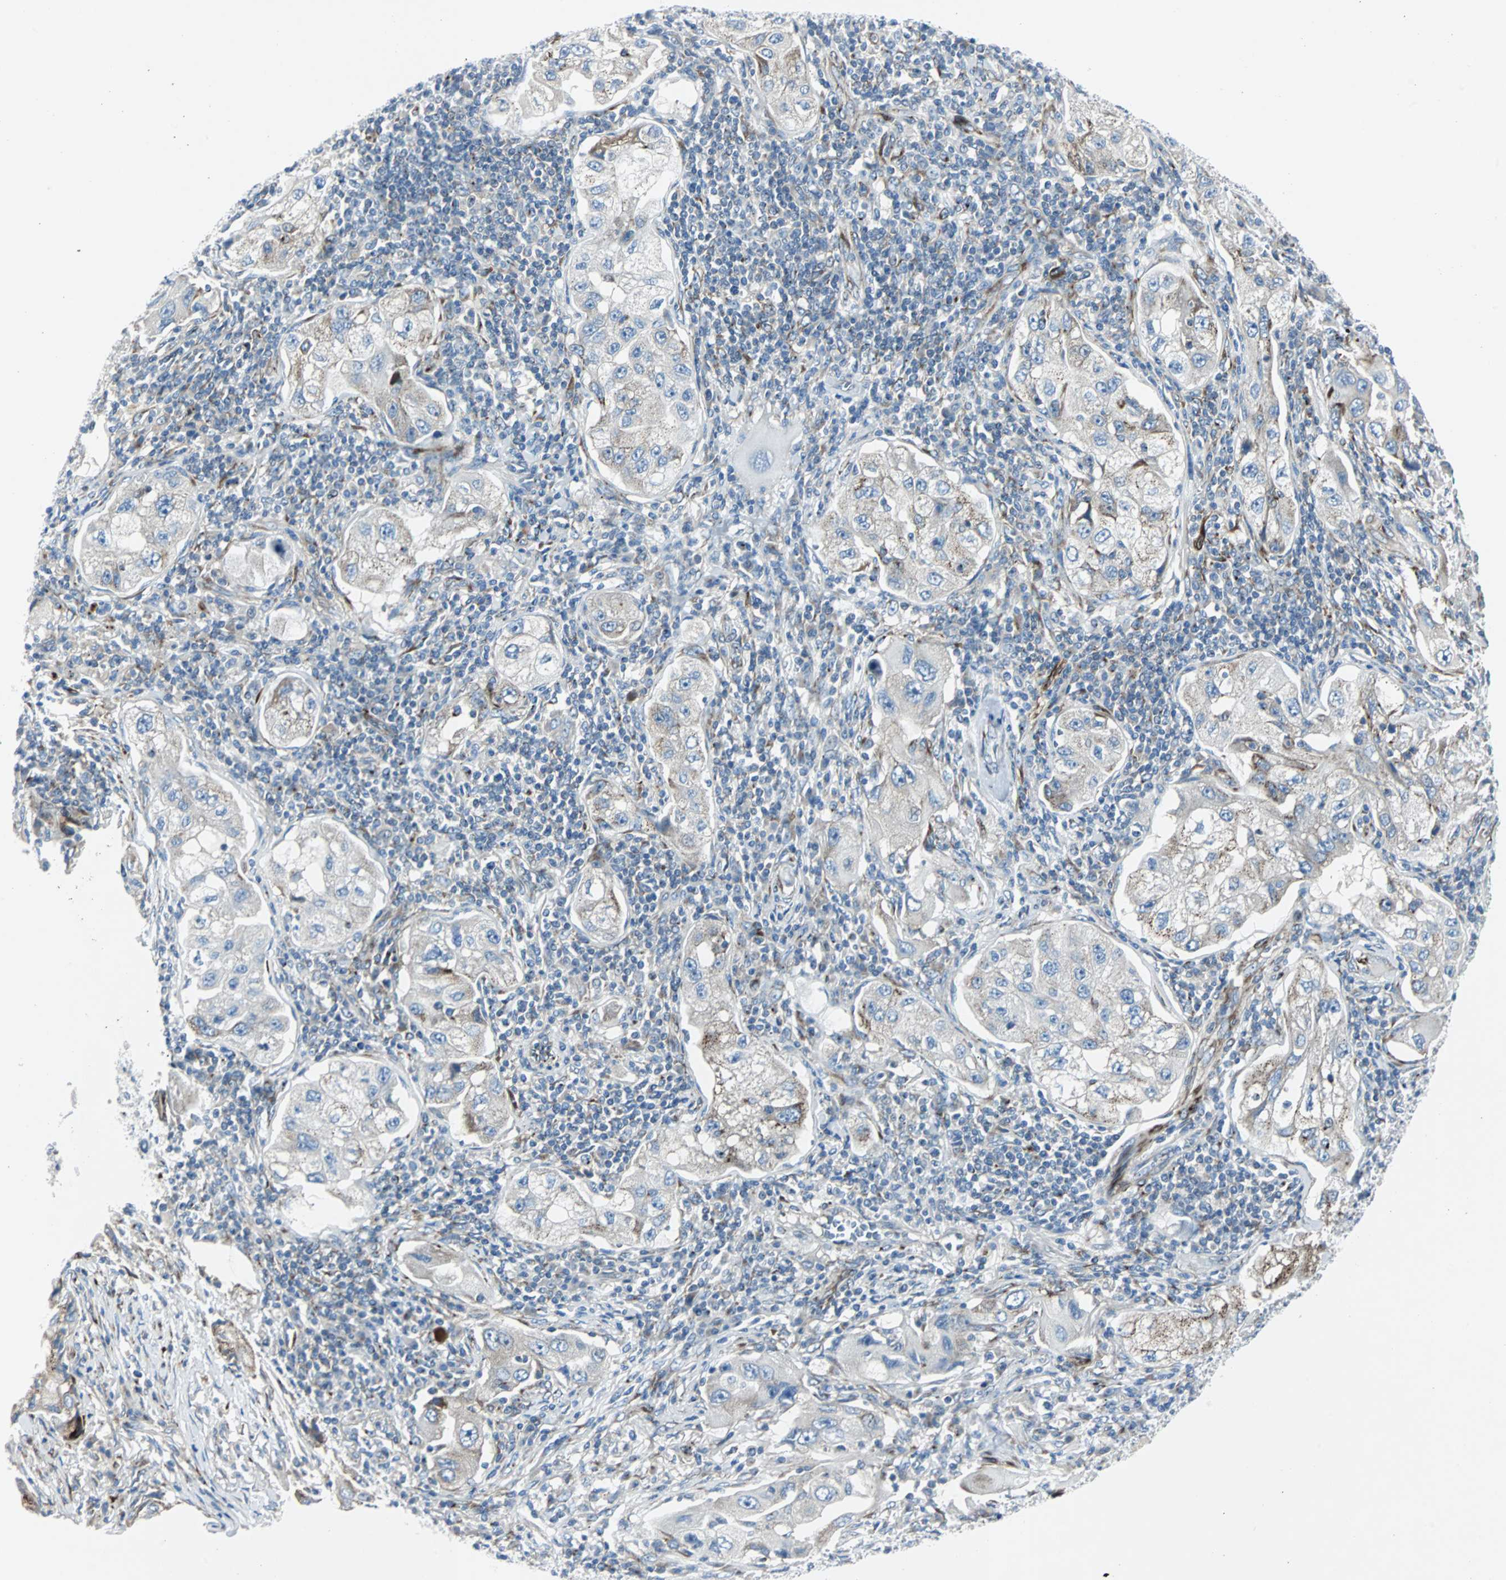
{"staining": {"intensity": "weak", "quantity": ">75%", "location": "cytoplasmic/membranous"}, "tissue": "lung cancer", "cell_type": "Tumor cells", "image_type": "cancer", "snomed": [{"axis": "morphology", "description": "Adenocarcinoma, NOS"}, {"axis": "topography", "description": "Lung"}], "caption": "Immunohistochemistry image of neoplastic tissue: human lung adenocarcinoma stained using immunohistochemistry (IHC) reveals low levels of weak protein expression localized specifically in the cytoplasmic/membranous of tumor cells, appearing as a cytoplasmic/membranous brown color.", "gene": "BBC3", "patient": {"sex": "female", "age": 65}}